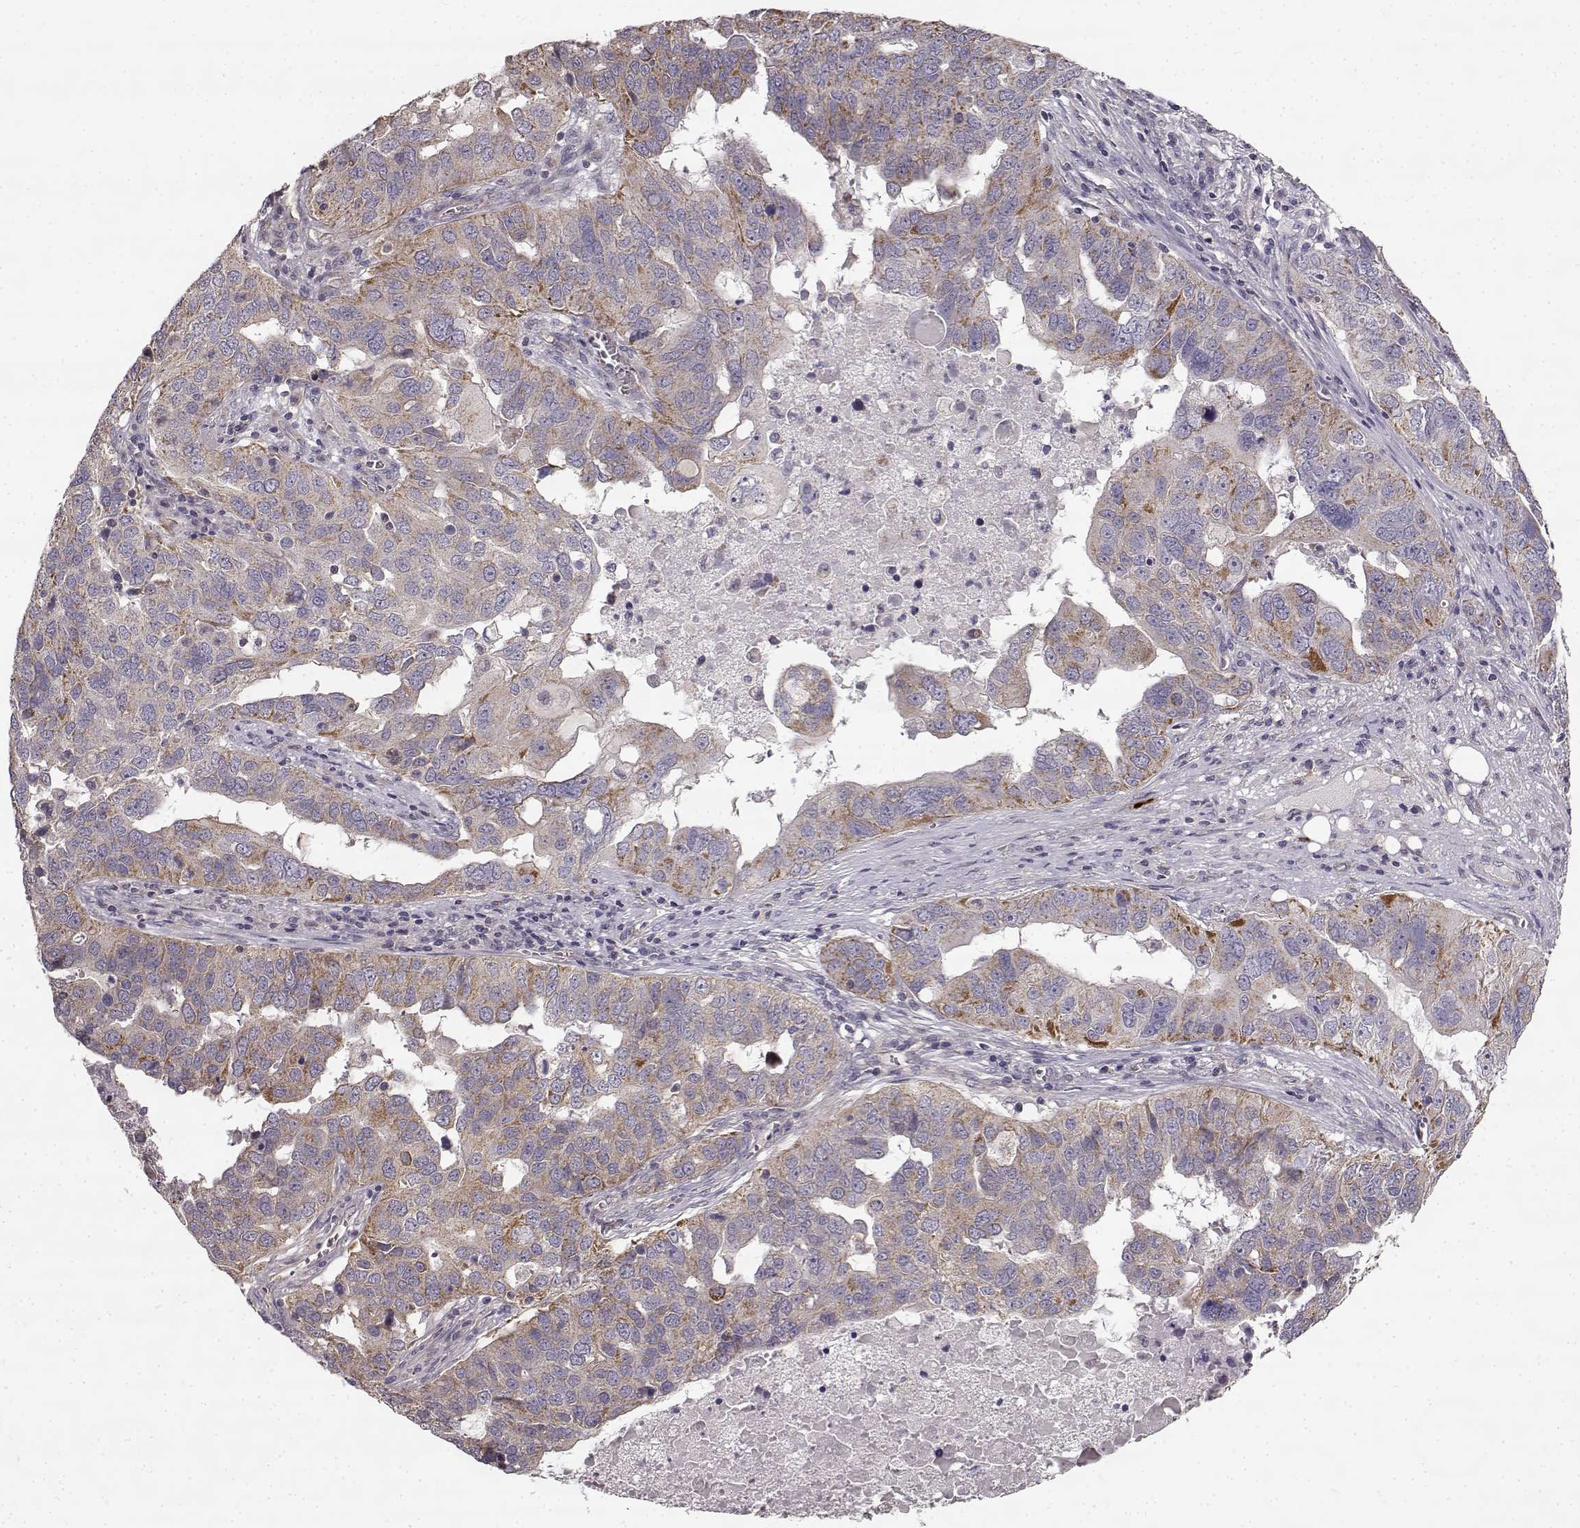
{"staining": {"intensity": "moderate", "quantity": ">75%", "location": "cytoplasmic/membranous"}, "tissue": "ovarian cancer", "cell_type": "Tumor cells", "image_type": "cancer", "snomed": [{"axis": "morphology", "description": "Carcinoma, endometroid"}, {"axis": "topography", "description": "Soft tissue"}, {"axis": "topography", "description": "Ovary"}], "caption": "Protein analysis of ovarian cancer (endometroid carcinoma) tissue demonstrates moderate cytoplasmic/membranous staining in approximately >75% of tumor cells. The protein is stained brown, and the nuclei are stained in blue (DAB IHC with brightfield microscopy, high magnification).", "gene": "ERBB3", "patient": {"sex": "female", "age": 52}}